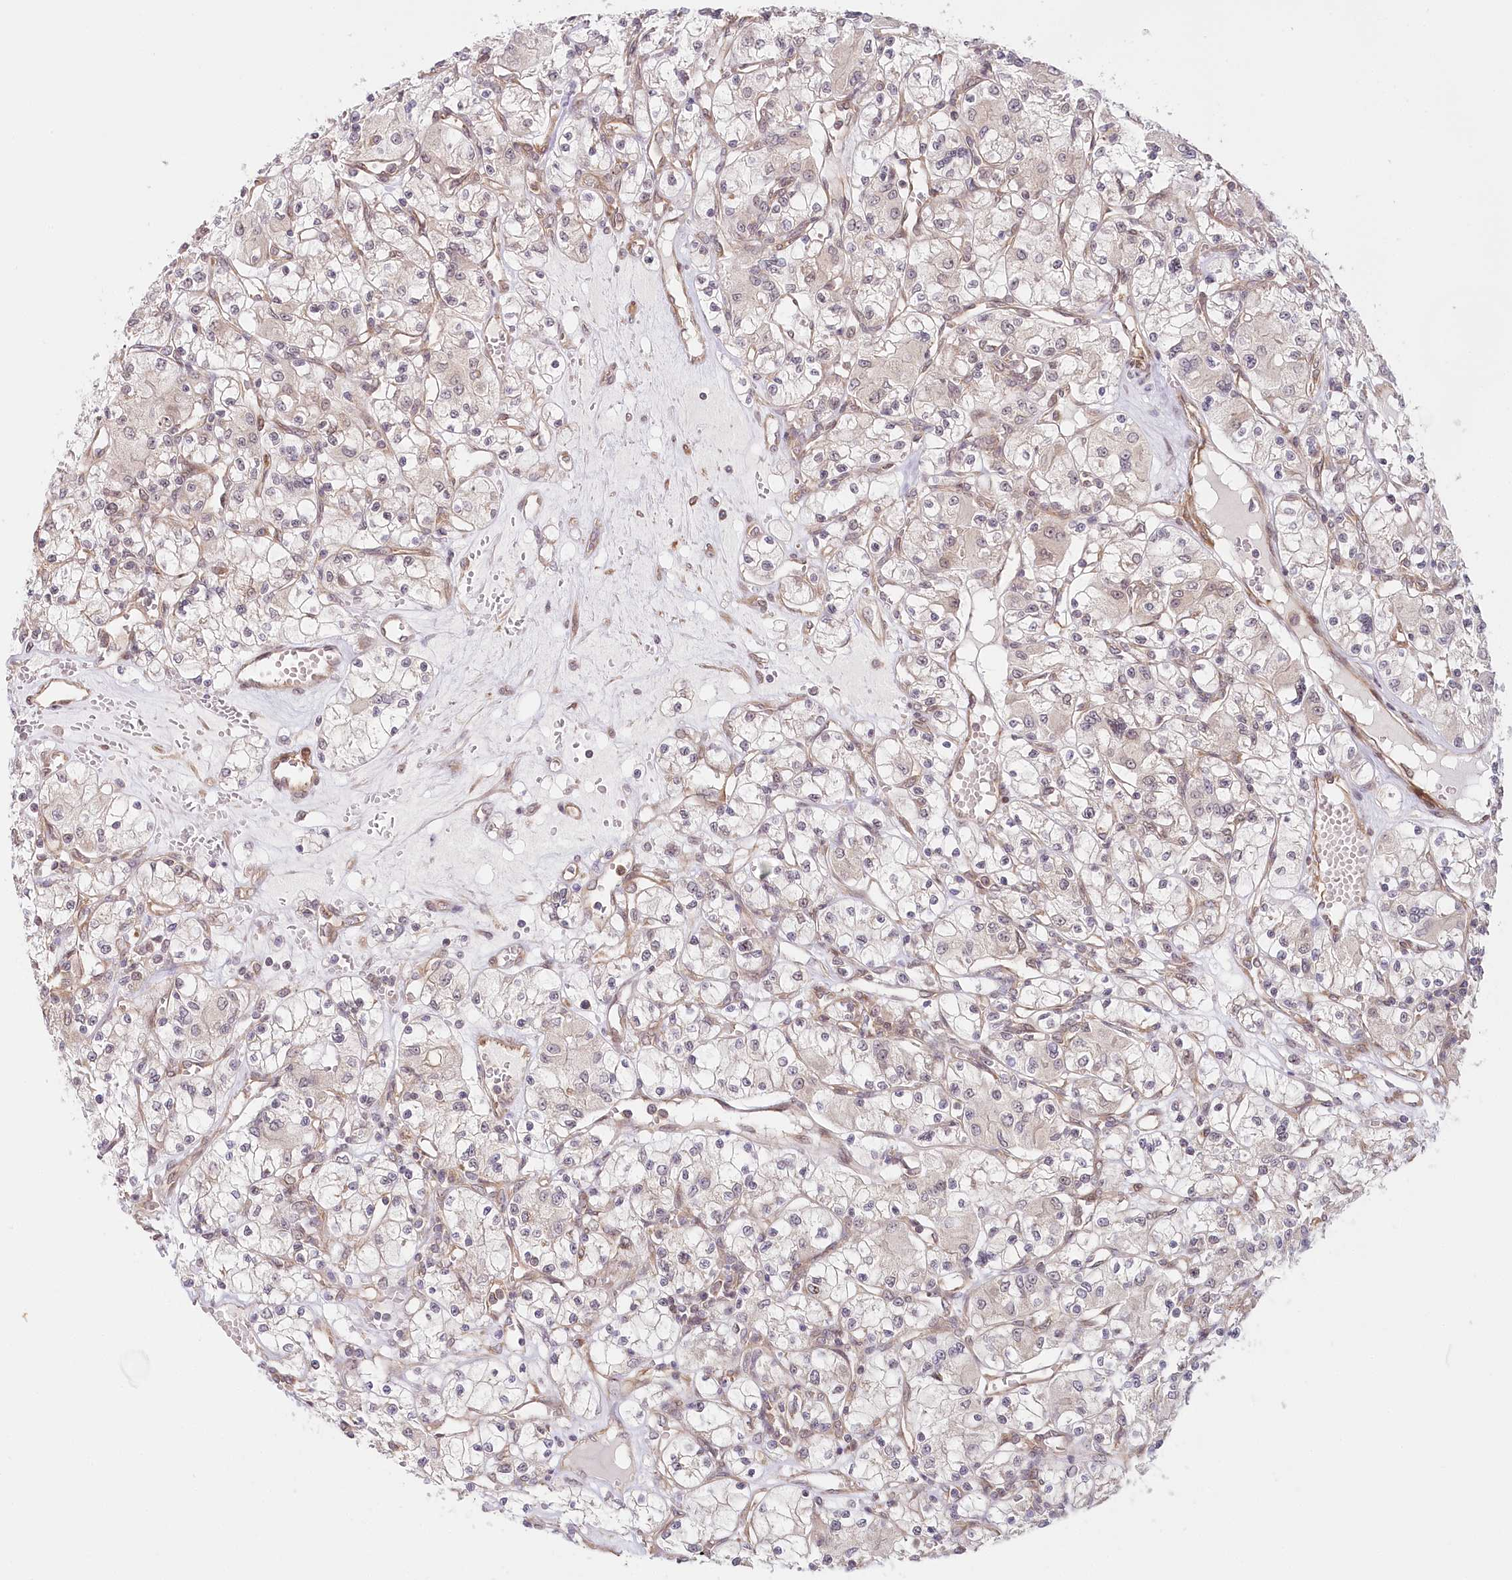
{"staining": {"intensity": "negative", "quantity": "none", "location": "none"}, "tissue": "renal cancer", "cell_type": "Tumor cells", "image_type": "cancer", "snomed": [{"axis": "morphology", "description": "Adenocarcinoma, NOS"}, {"axis": "topography", "description": "Kidney"}], "caption": "Renal cancer (adenocarcinoma) was stained to show a protein in brown. There is no significant expression in tumor cells.", "gene": "CEP70", "patient": {"sex": "female", "age": 59}}